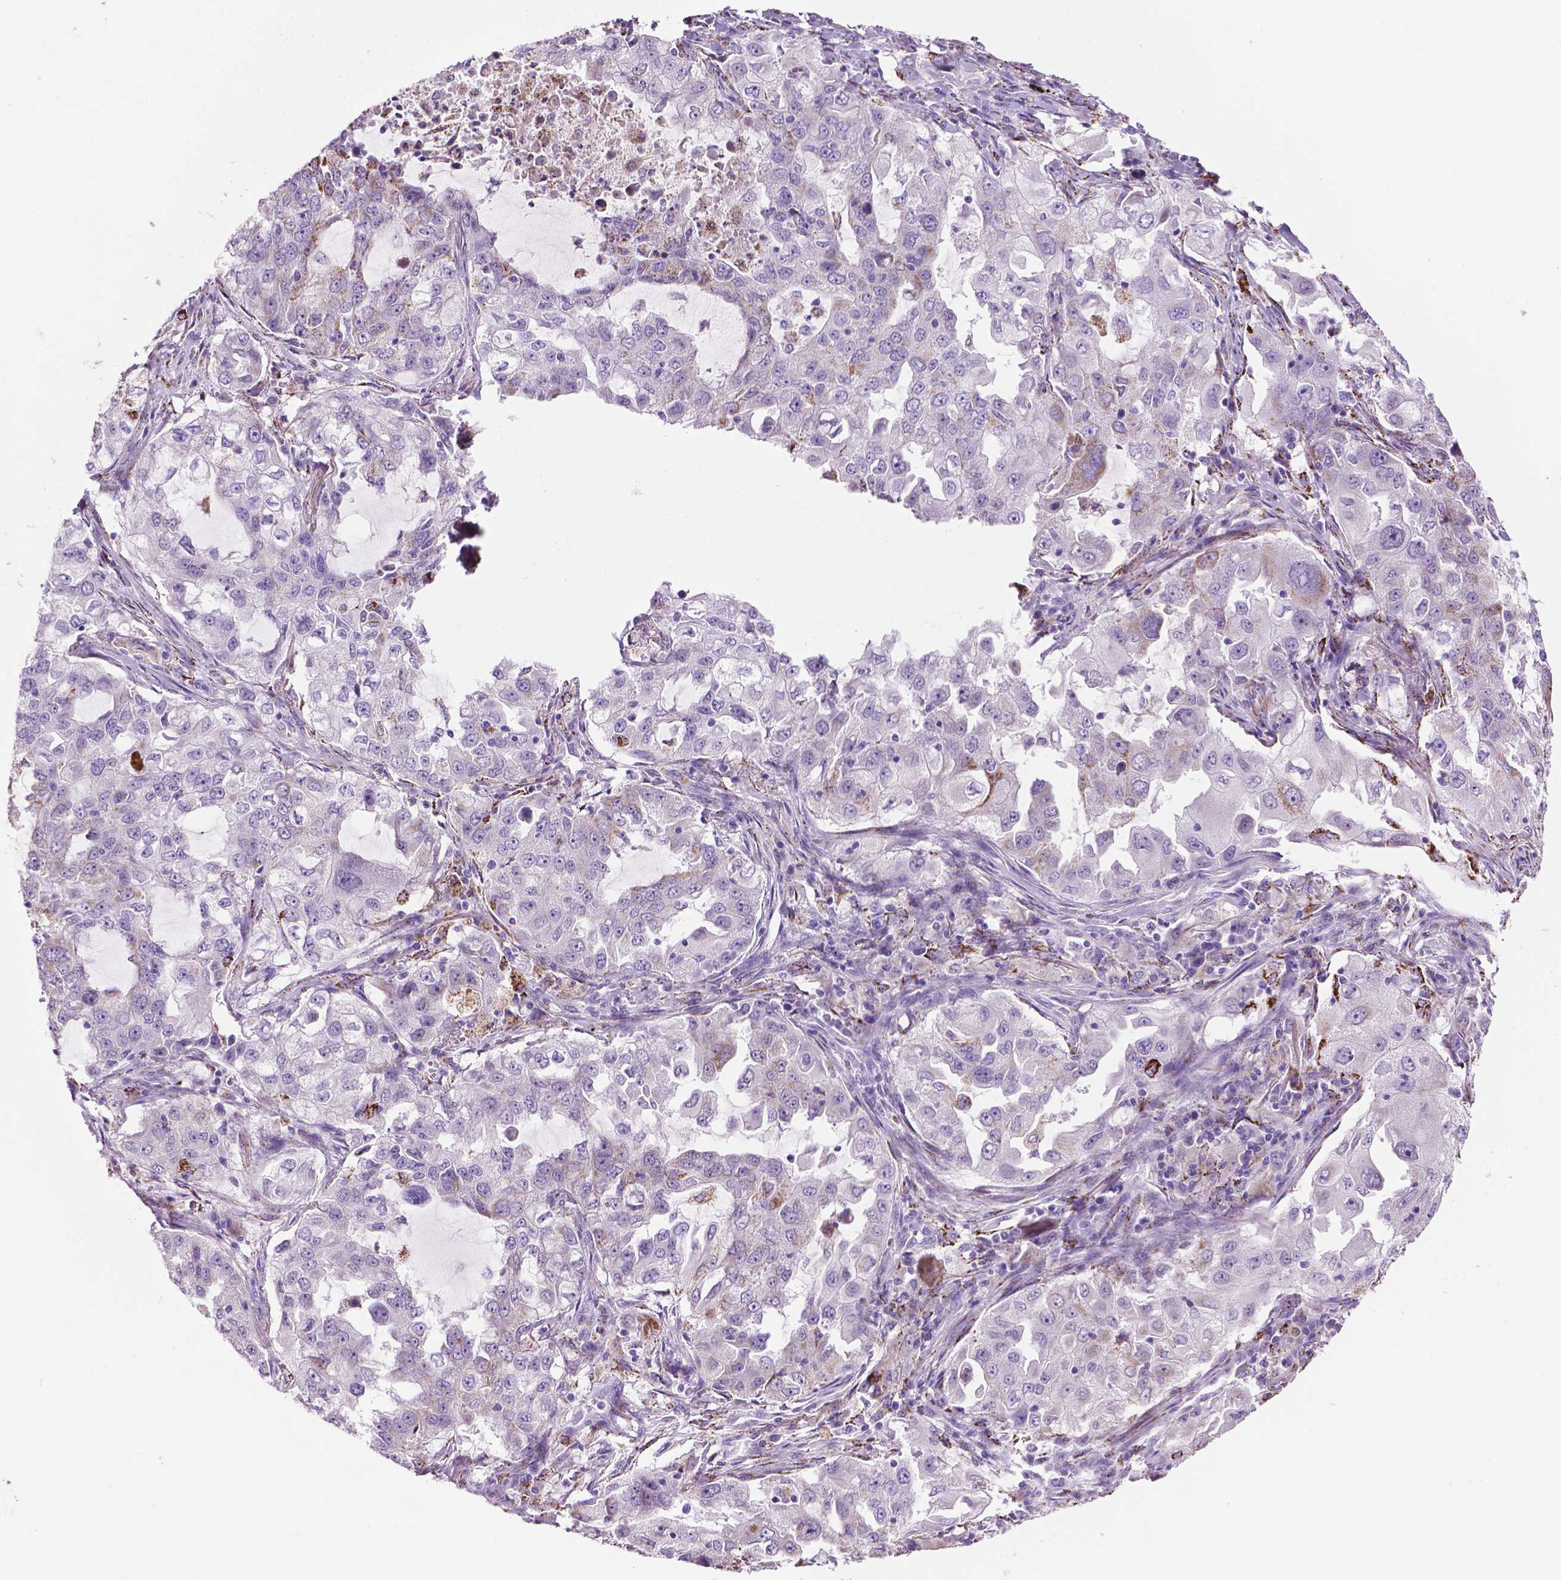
{"staining": {"intensity": "negative", "quantity": "none", "location": "none"}, "tissue": "lung cancer", "cell_type": "Tumor cells", "image_type": "cancer", "snomed": [{"axis": "morphology", "description": "Adenocarcinoma, NOS"}, {"axis": "topography", "description": "Lung"}], "caption": "Immunohistochemistry (IHC) micrograph of neoplastic tissue: adenocarcinoma (lung) stained with DAB (3,3'-diaminobenzidine) displays no significant protein staining in tumor cells. (Stains: DAB immunohistochemistry with hematoxylin counter stain, Microscopy: brightfield microscopy at high magnification).", "gene": "TMEM132E", "patient": {"sex": "female", "age": 61}}